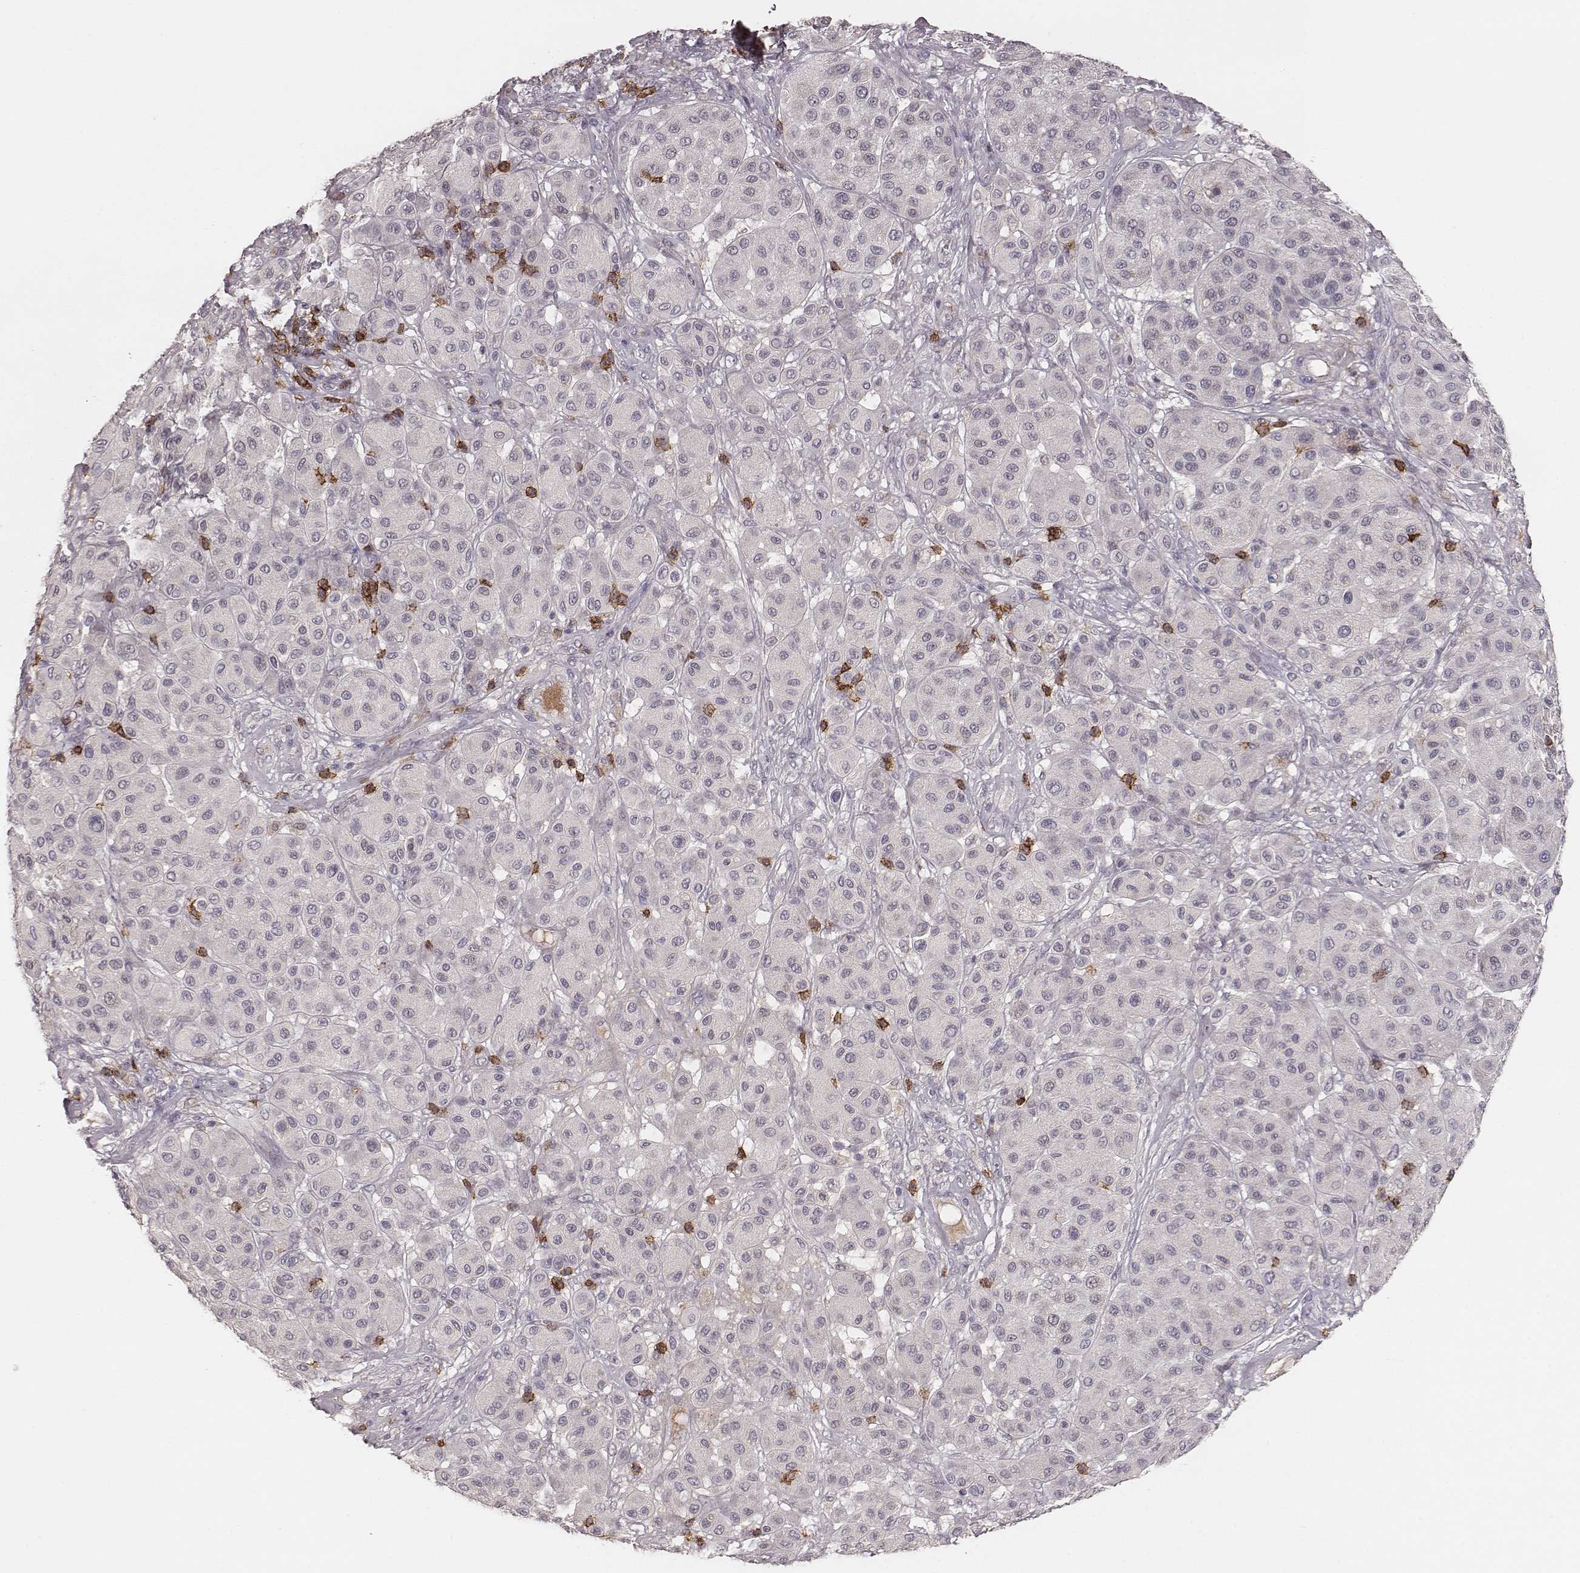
{"staining": {"intensity": "negative", "quantity": "none", "location": "none"}, "tissue": "melanoma", "cell_type": "Tumor cells", "image_type": "cancer", "snomed": [{"axis": "morphology", "description": "Malignant melanoma, Metastatic site"}, {"axis": "topography", "description": "Smooth muscle"}], "caption": "DAB immunohistochemical staining of human melanoma shows no significant expression in tumor cells.", "gene": "CD8A", "patient": {"sex": "male", "age": 41}}